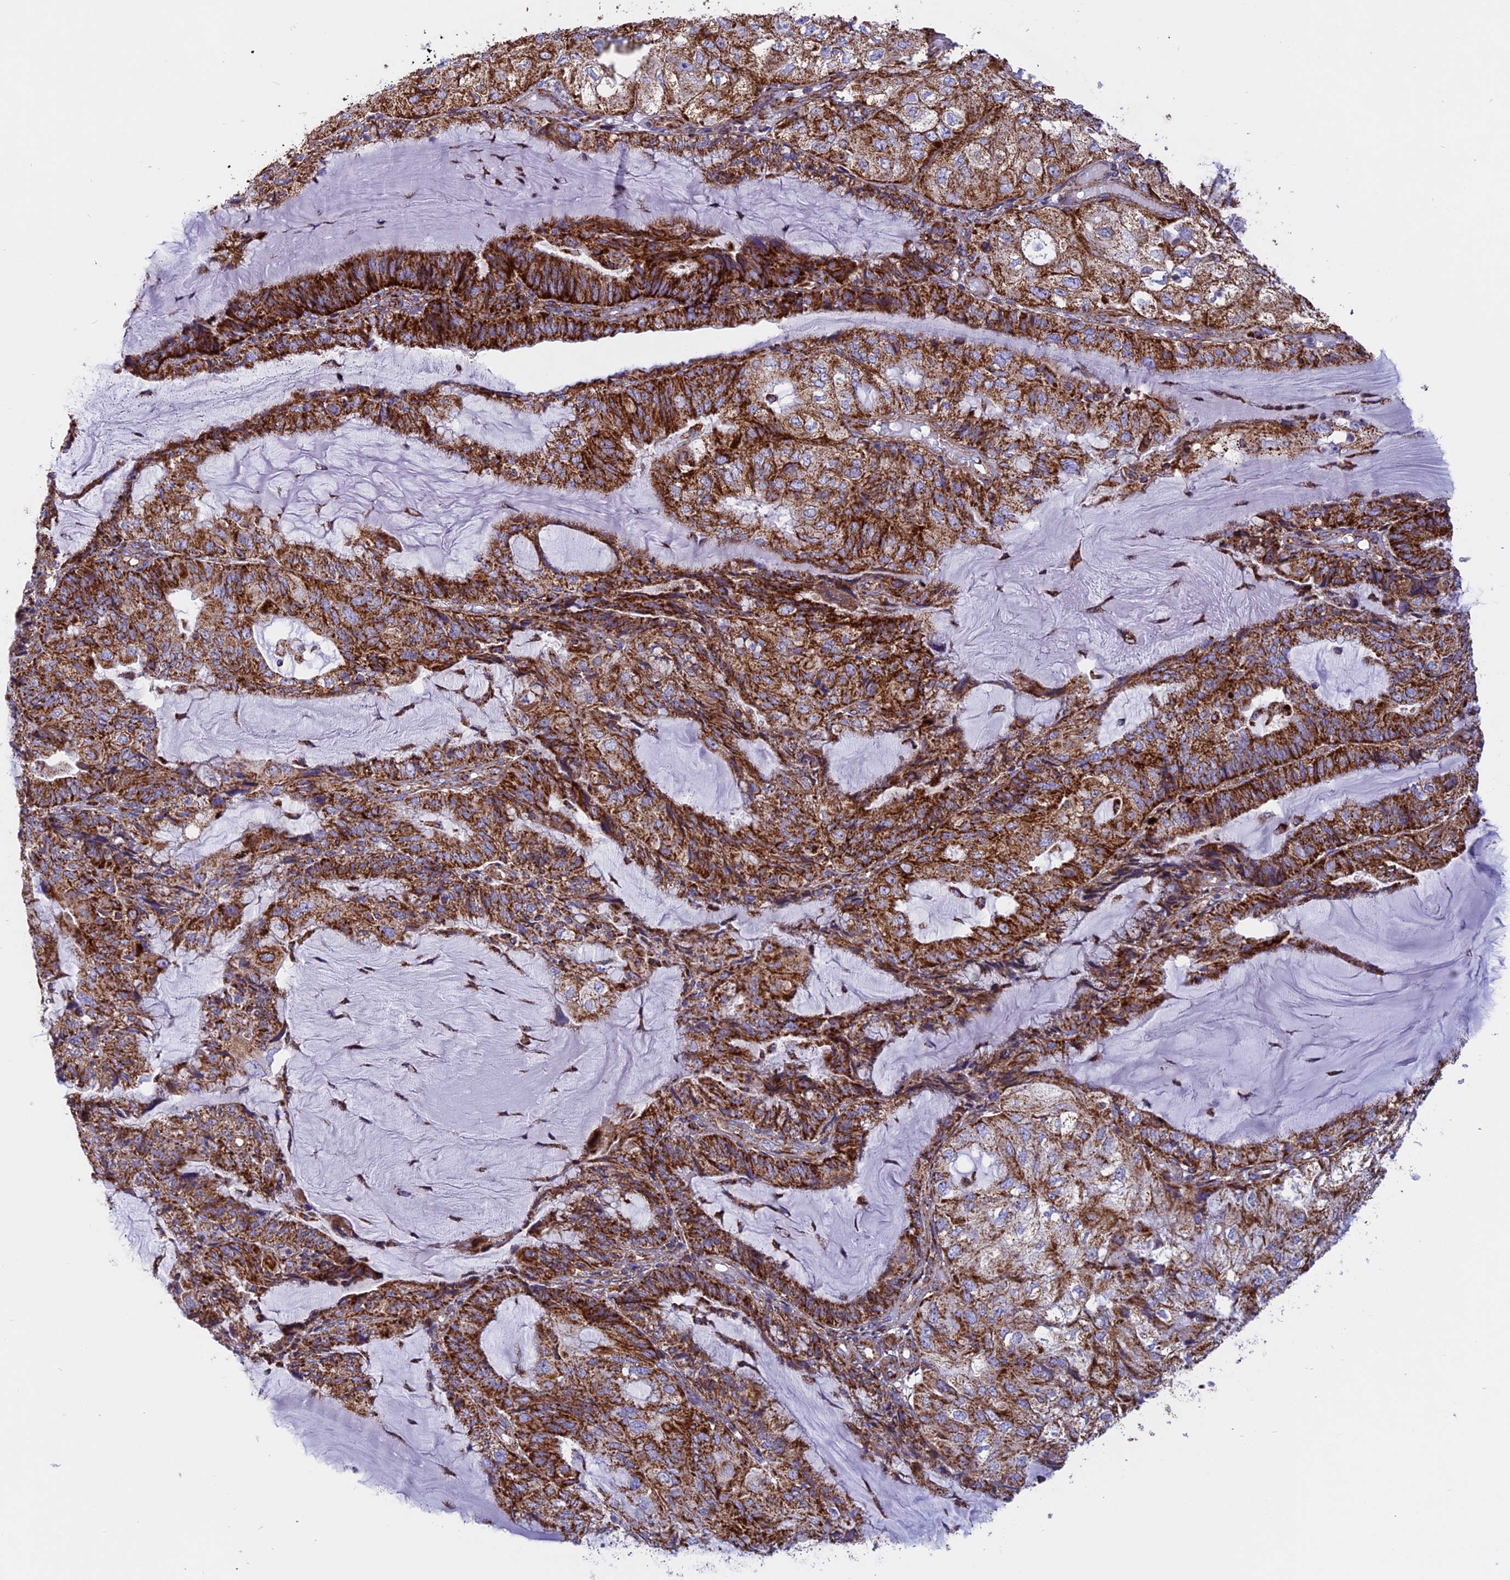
{"staining": {"intensity": "strong", "quantity": ">75%", "location": "cytoplasmic/membranous"}, "tissue": "endometrial cancer", "cell_type": "Tumor cells", "image_type": "cancer", "snomed": [{"axis": "morphology", "description": "Adenocarcinoma, NOS"}, {"axis": "topography", "description": "Endometrium"}], "caption": "Tumor cells exhibit strong cytoplasmic/membranous staining in approximately >75% of cells in endometrial cancer.", "gene": "UQCRB", "patient": {"sex": "female", "age": 81}}